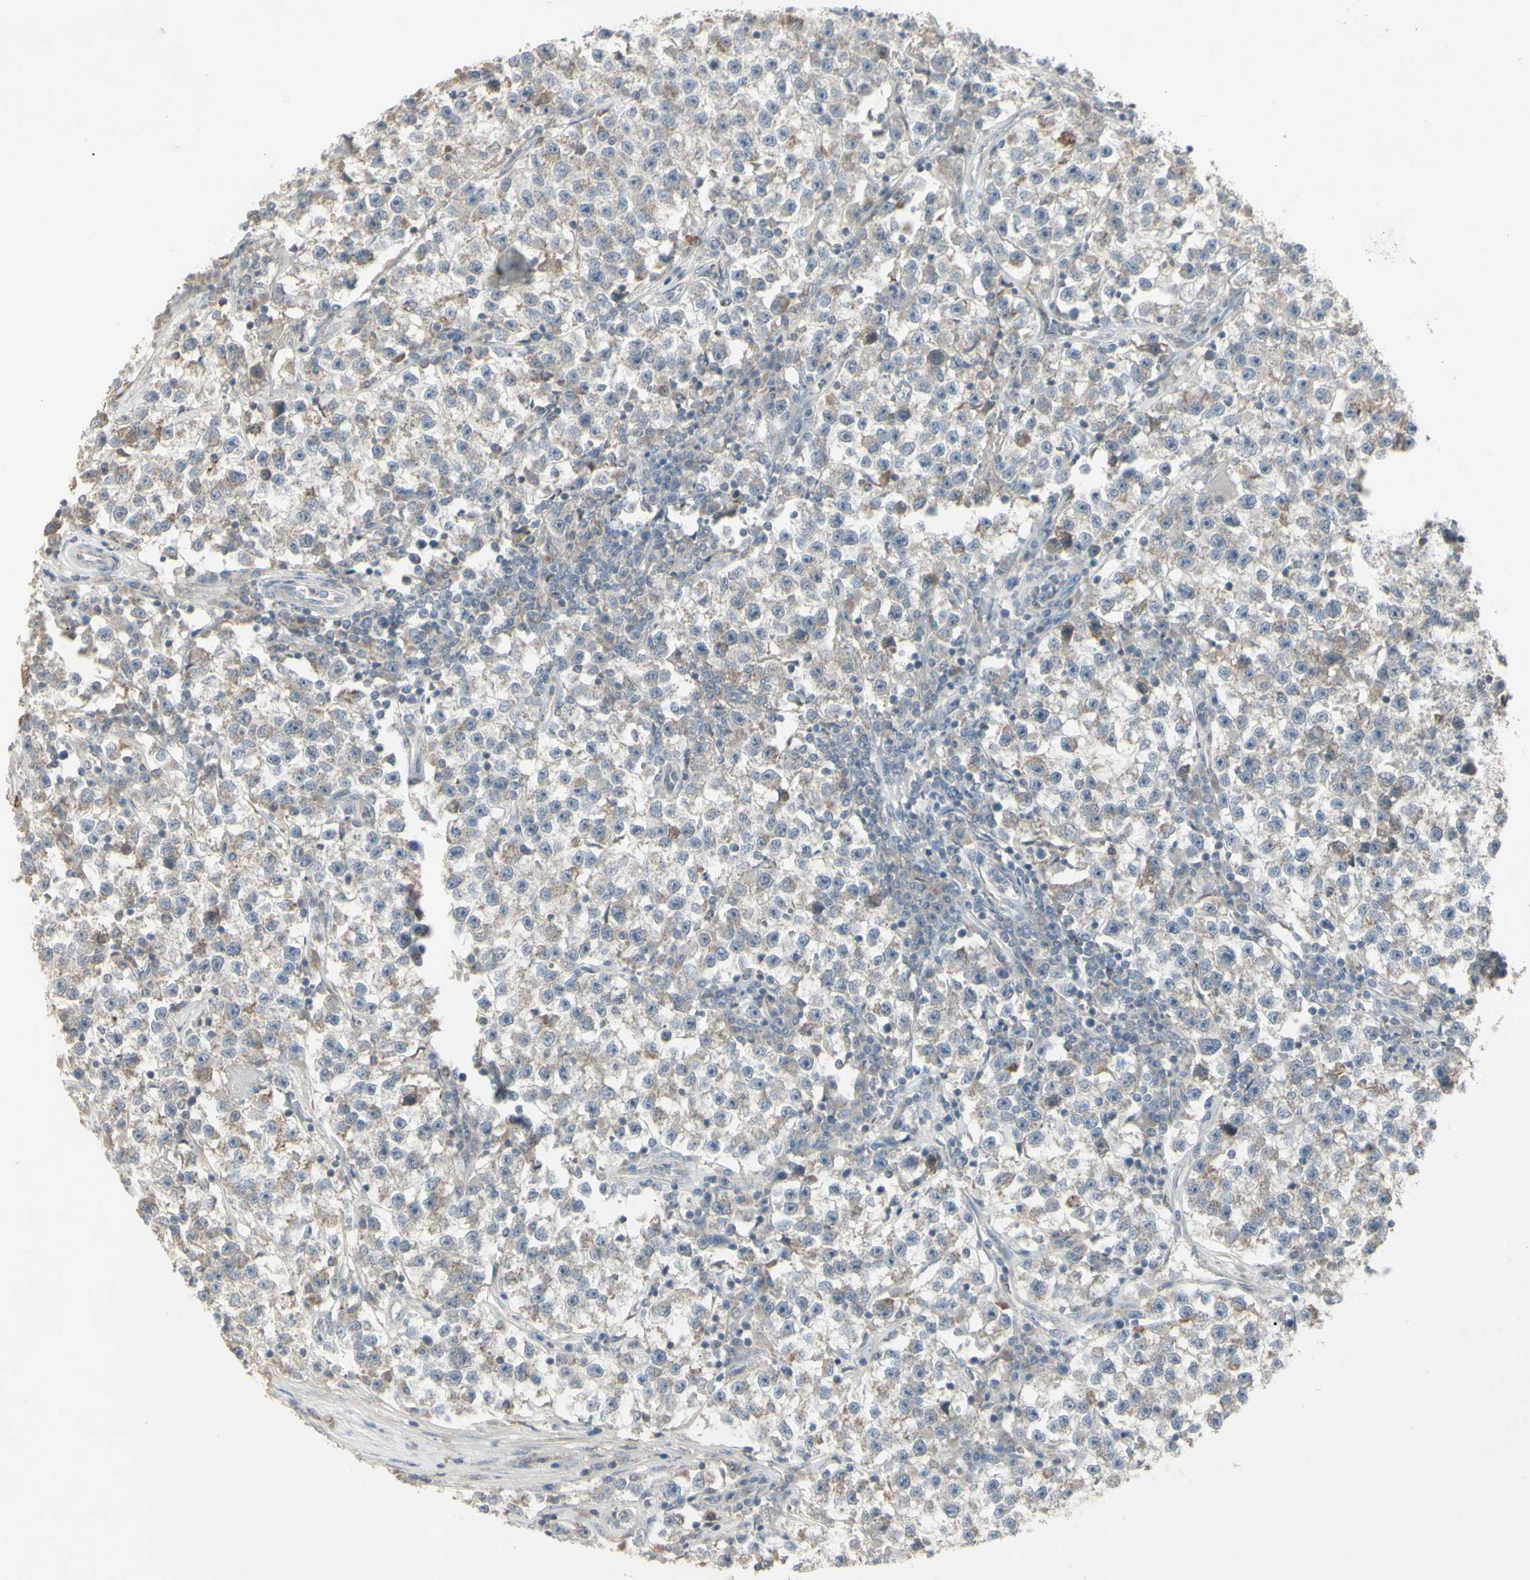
{"staining": {"intensity": "weak", "quantity": ">75%", "location": "cytoplasmic/membranous"}, "tissue": "testis cancer", "cell_type": "Tumor cells", "image_type": "cancer", "snomed": [{"axis": "morphology", "description": "Seminoma, NOS"}, {"axis": "topography", "description": "Testis"}], "caption": "About >75% of tumor cells in seminoma (testis) display weak cytoplasmic/membranous protein expression as visualized by brown immunohistochemical staining.", "gene": "PIAS4", "patient": {"sex": "male", "age": 22}}